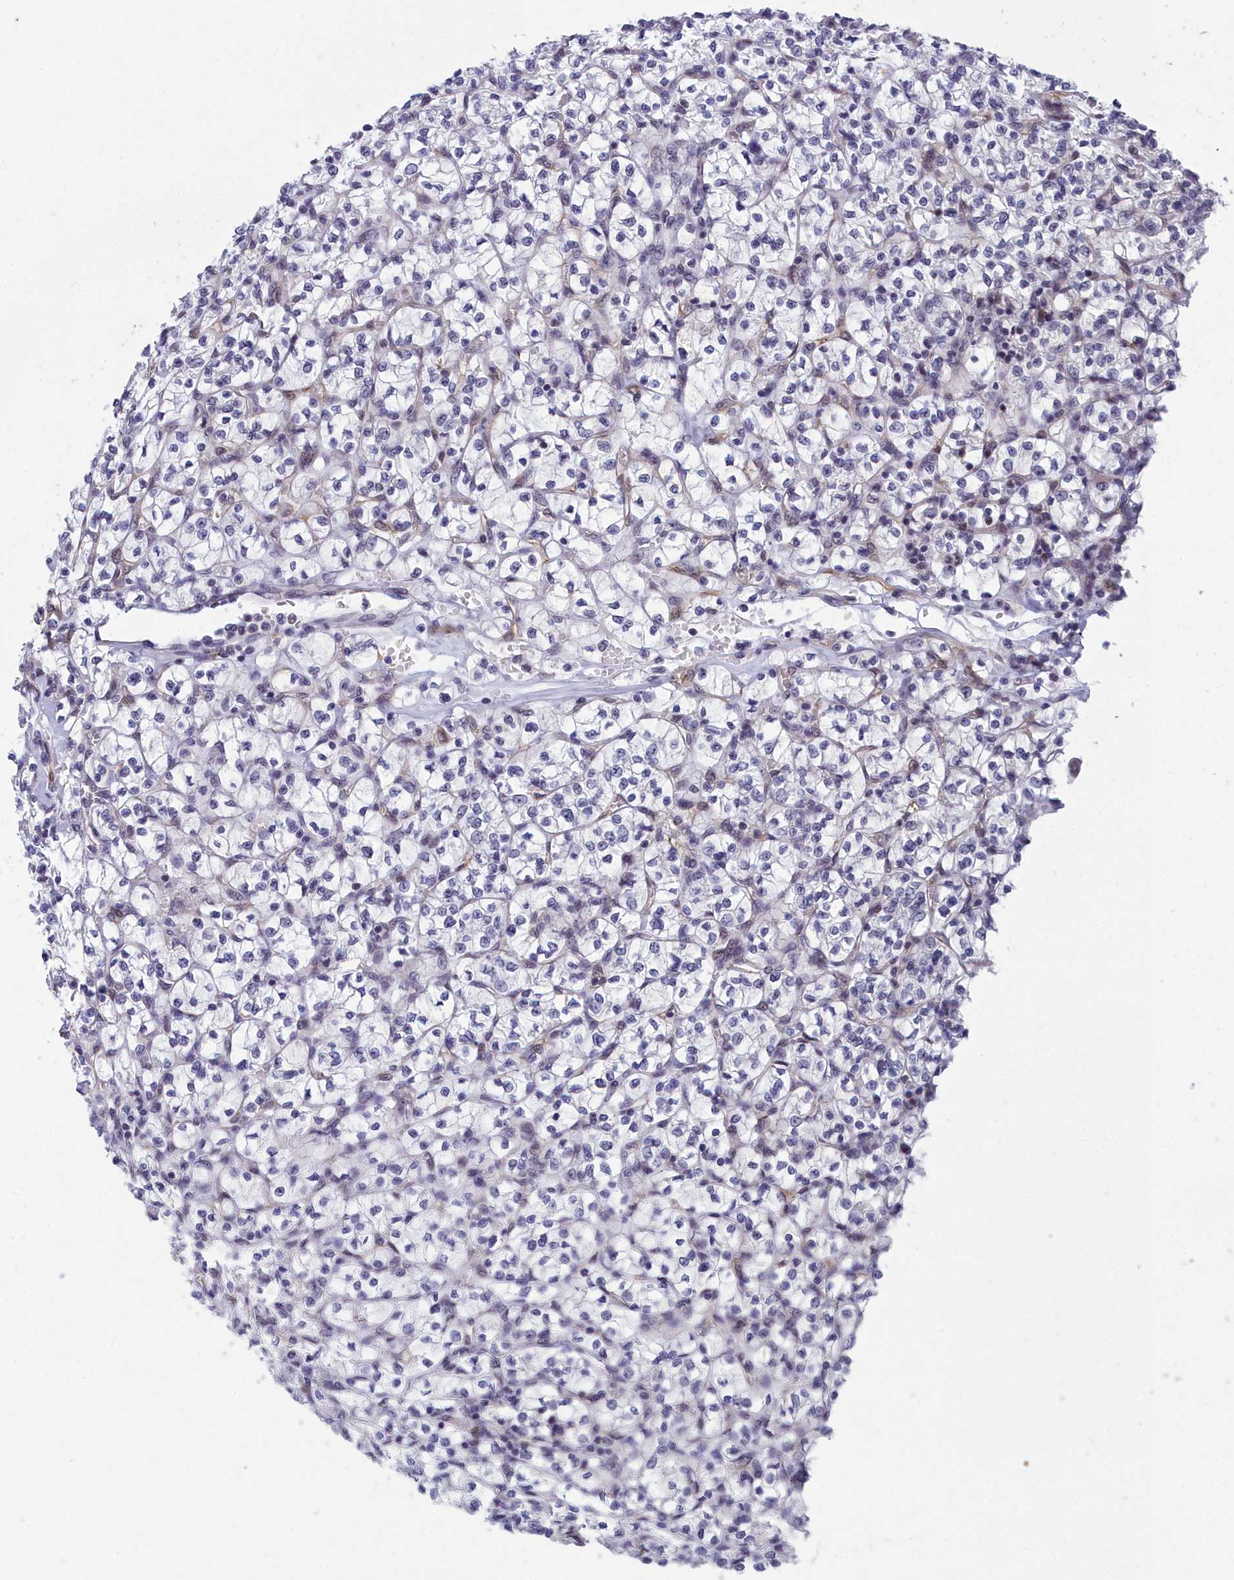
{"staining": {"intensity": "negative", "quantity": "none", "location": "none"}, "tissue": "renal cancer", "cell_type": "Tumor cells", "image_type": "cancer", "snomed": [{"axis": "morphology", "description": "Adenocarcinoma, NOS"}, {"axis": "topography", "description": "Kidney"}], "caption": "The image exhibits no staining of tumor cells in renal cancer.", "gene": "CCDC97", "patient": {"sex": "female", "age": 64}}